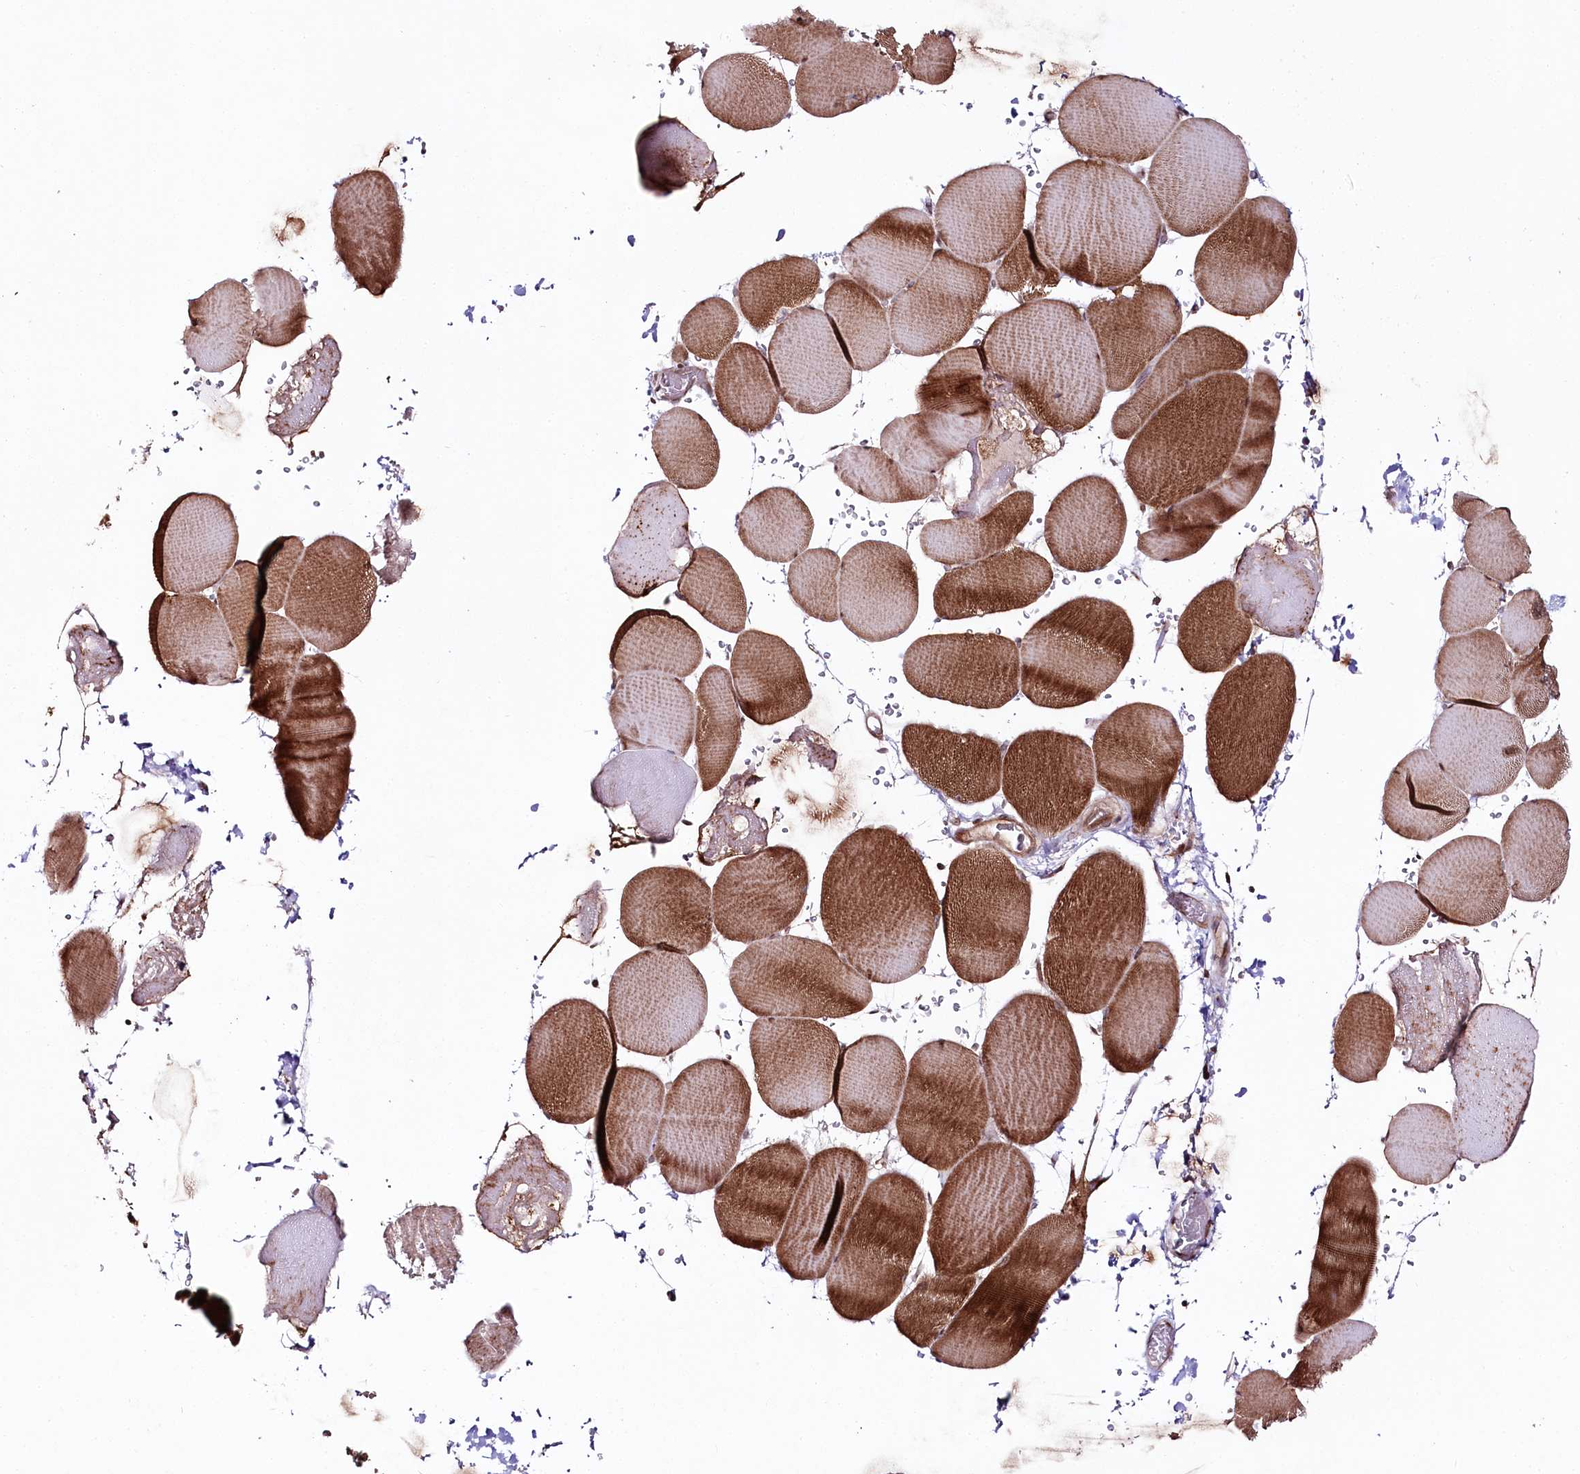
{"staining": {"intensity": "strong", "quantity": "25%-75%", "location": "cytoplasmic/membranous"}, "tissue": "skeletal muscle", "cell_type": "Myocytes", "image_type": "normal", "snomed": [{"axis": "morphology", "description": "Normal tissue, NOS"}, {"axis": "topography", "description": "Skeletal muscle"}, {"axis": "topography", "description": "Head-Neck"}], "caption": "Immunohistochemistry (IHC) (DAB) staining of normal human skeletal muscle shows strong cytoplasmic/membranous protein staining in about 25%-75% of myocytes. Using DAB (brown) and hematoxylin (blue) stains, captured at high magnification using brightfield microscopy.", "gene": "PHLDB1", "patient": {"sex": "male", "age": 66}}